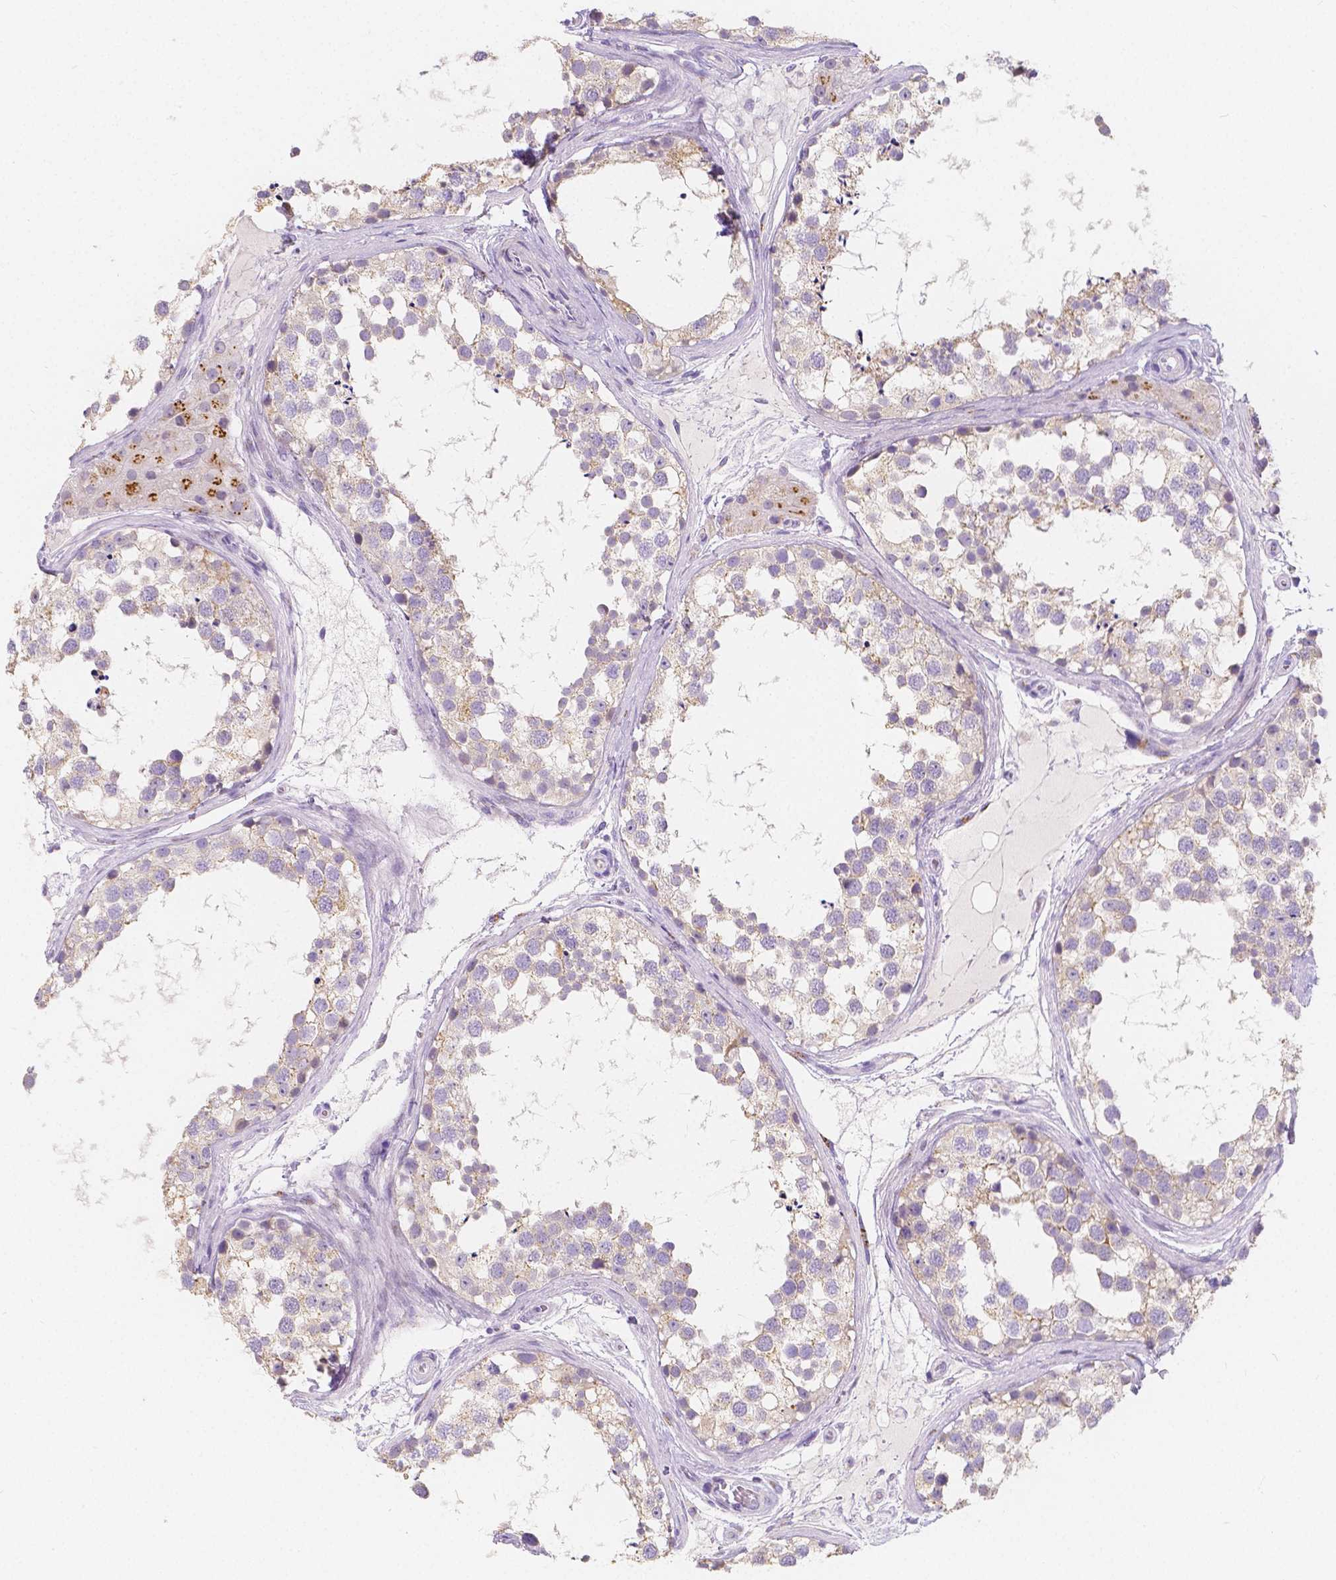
{"staining": {"intensity": "weak", "quantity": "25%-75%", "location": "cytoplasmic/membranous"}, "tissue": "testis", "cell_type": "Cells in seminiferous ducts", "image_type": "normal", "snomed": [{"axis": "morphology", "description": "Normal tissue, NOS"}, {"axis": "morphology", "description": "Seminoma, NOS"}, {"axis": "topography", "description": "Testis"}], "caption": "Testis stained for a protein reveals weak cytoplasmic/membranous positivity in cells in seminiferous ducts. The protein is shown in brown color, while the nuclei are stained blue.", "gene": "RNF186", "patient": {"sex": "male", "age": 65}}